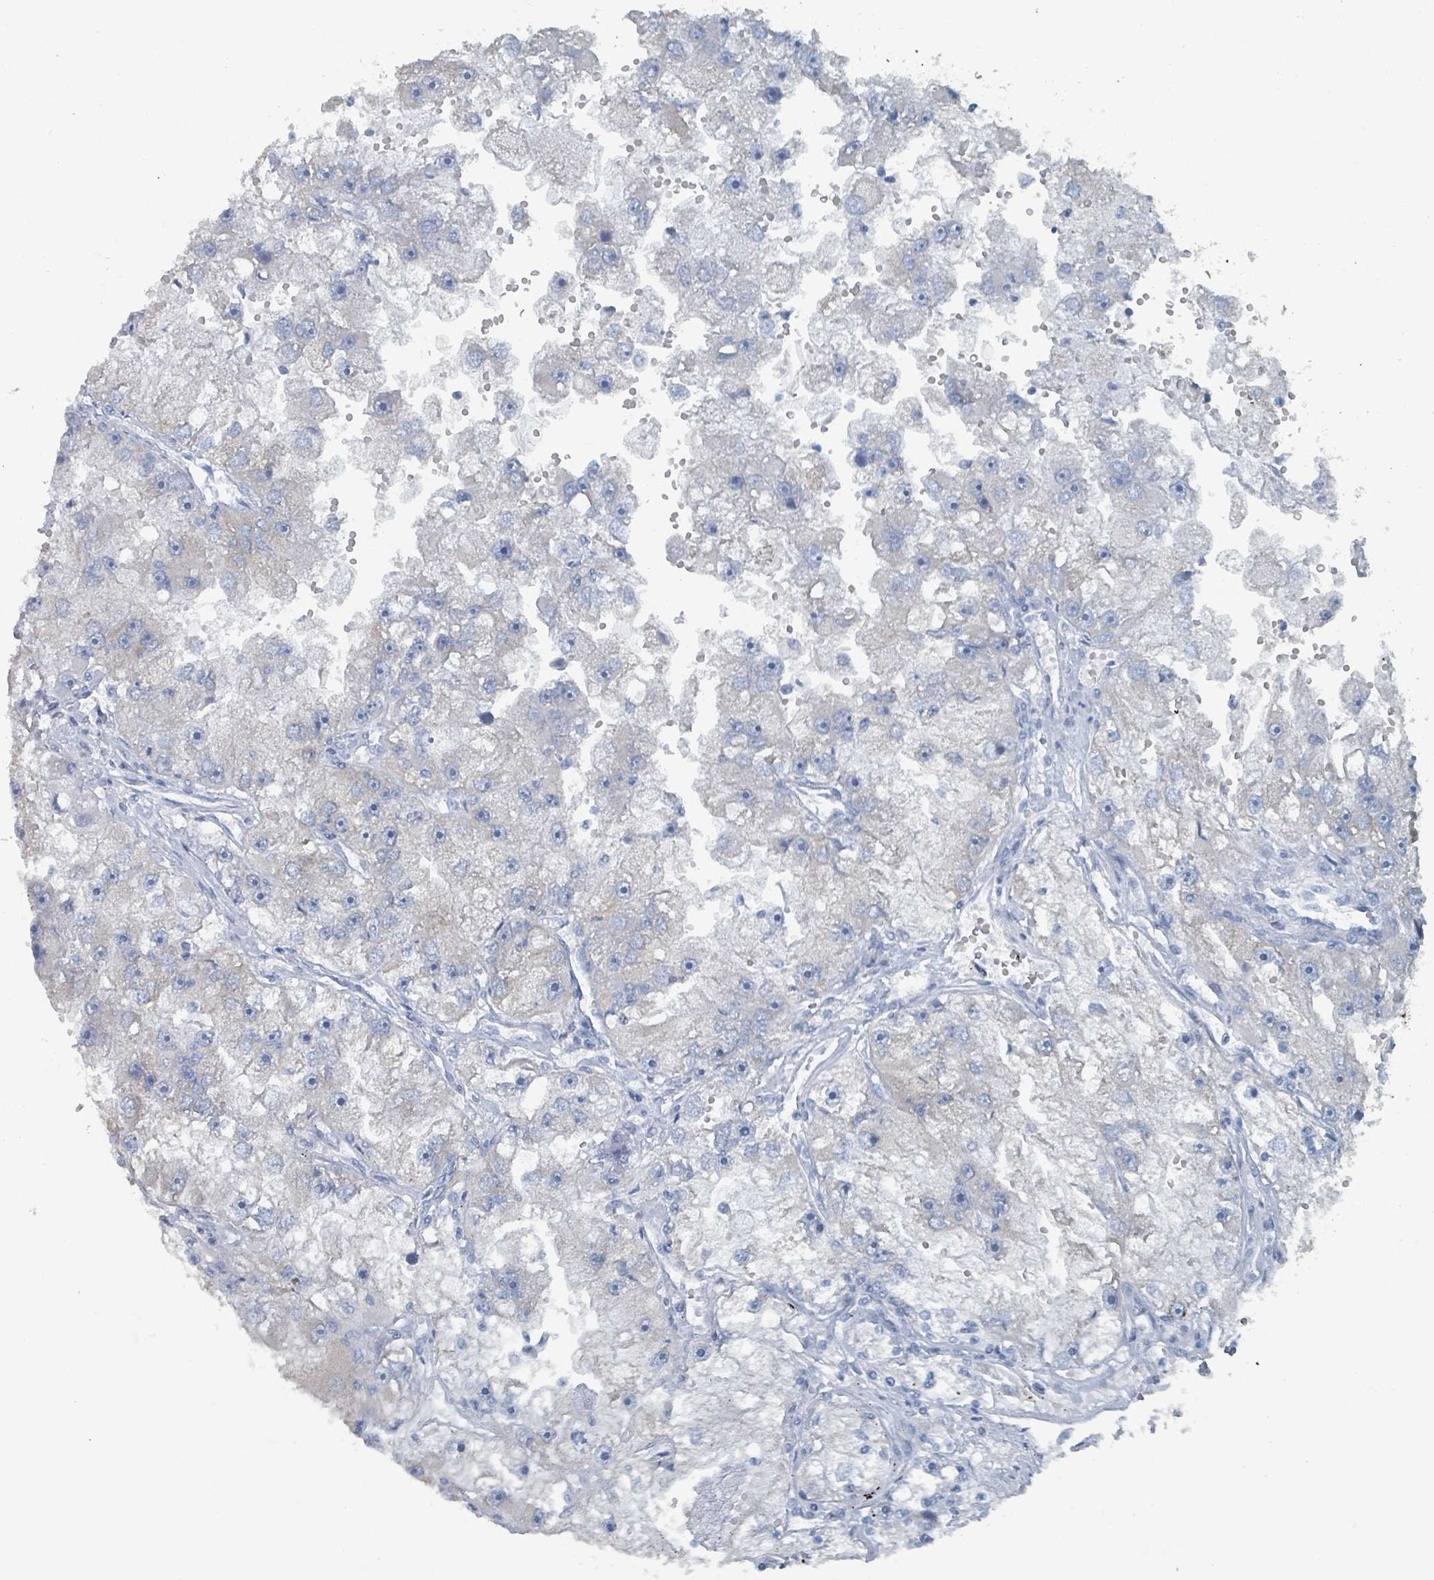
{"staining": {"intensity": "negative", "quantity": "none", "location": "none"}, "tissue": "renal cancer", "cell_type": "Tumor cells", "image_type": "cancer", "snomed": [{"axis": "morphology", "description": "Adenocarcinoma, NOS"}, {"axis": "topography", "description": "Kidney"}], "caption": "The photomicrograph reveals no significant staining in tumor cells of renal cancer (adenocarcinoma).", "gene": "GAMT", "patient": {"sex": "male", "age": 63}}